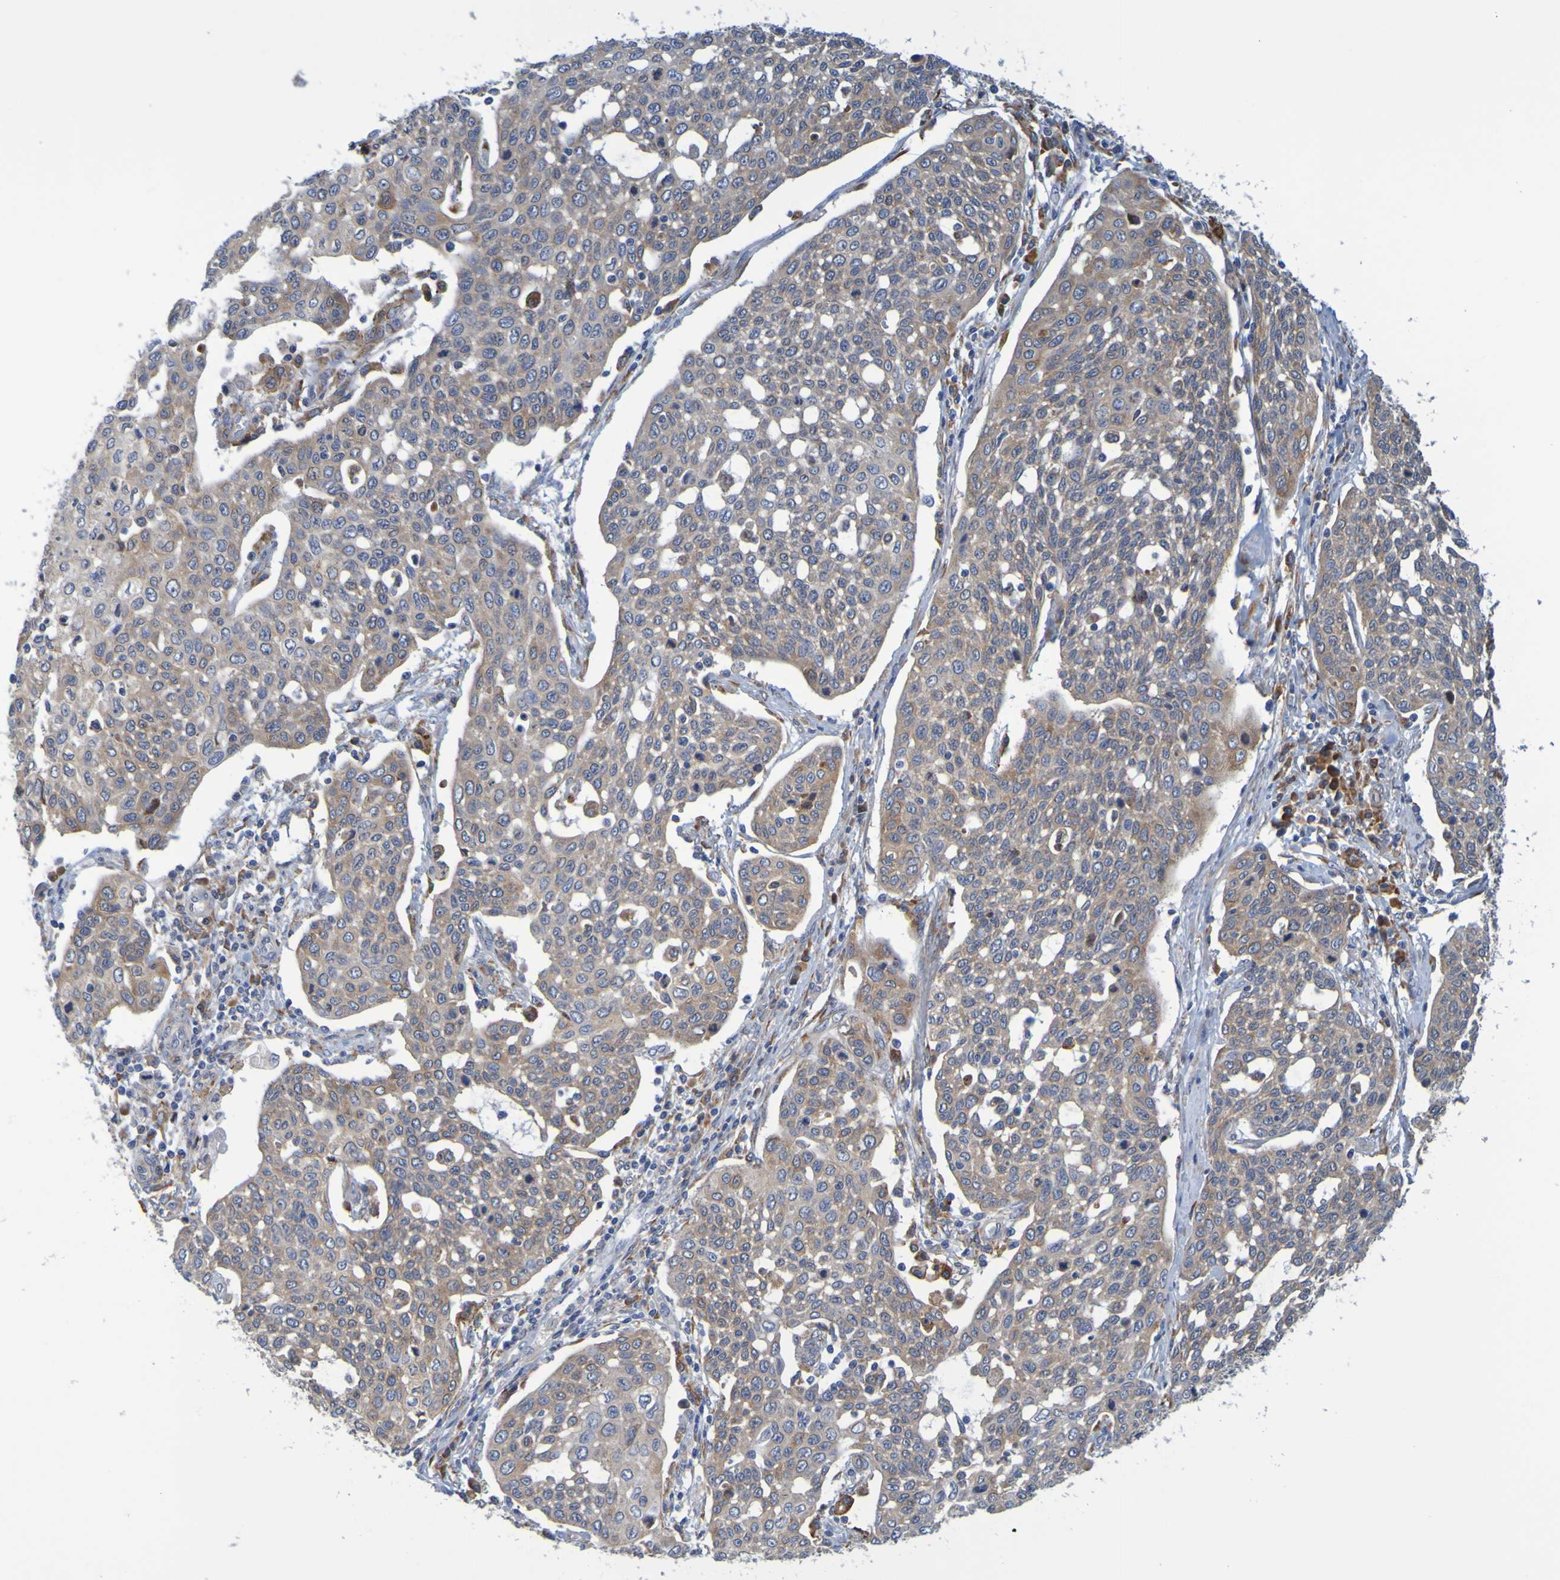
{"staining": {"intensity": "moderate", "quantity": "25%-75%", "location": "cytoplasmic/membranous"}, "tissue": "cervical cancer", "cell_type": "Tumor cells", "image_type": "cancer", "snomed": [{"axis": "morphology", "description": "Squamous cell carcinoma, NOS"}, {"axis": "topography", "description": "Cervix"}], "caption": "Human cervical cancer stained with a protein marker demonstrates moderate staining in tumor cells.", "gene": "SIL1", "patient": {"sex": "female", "age": 34}}